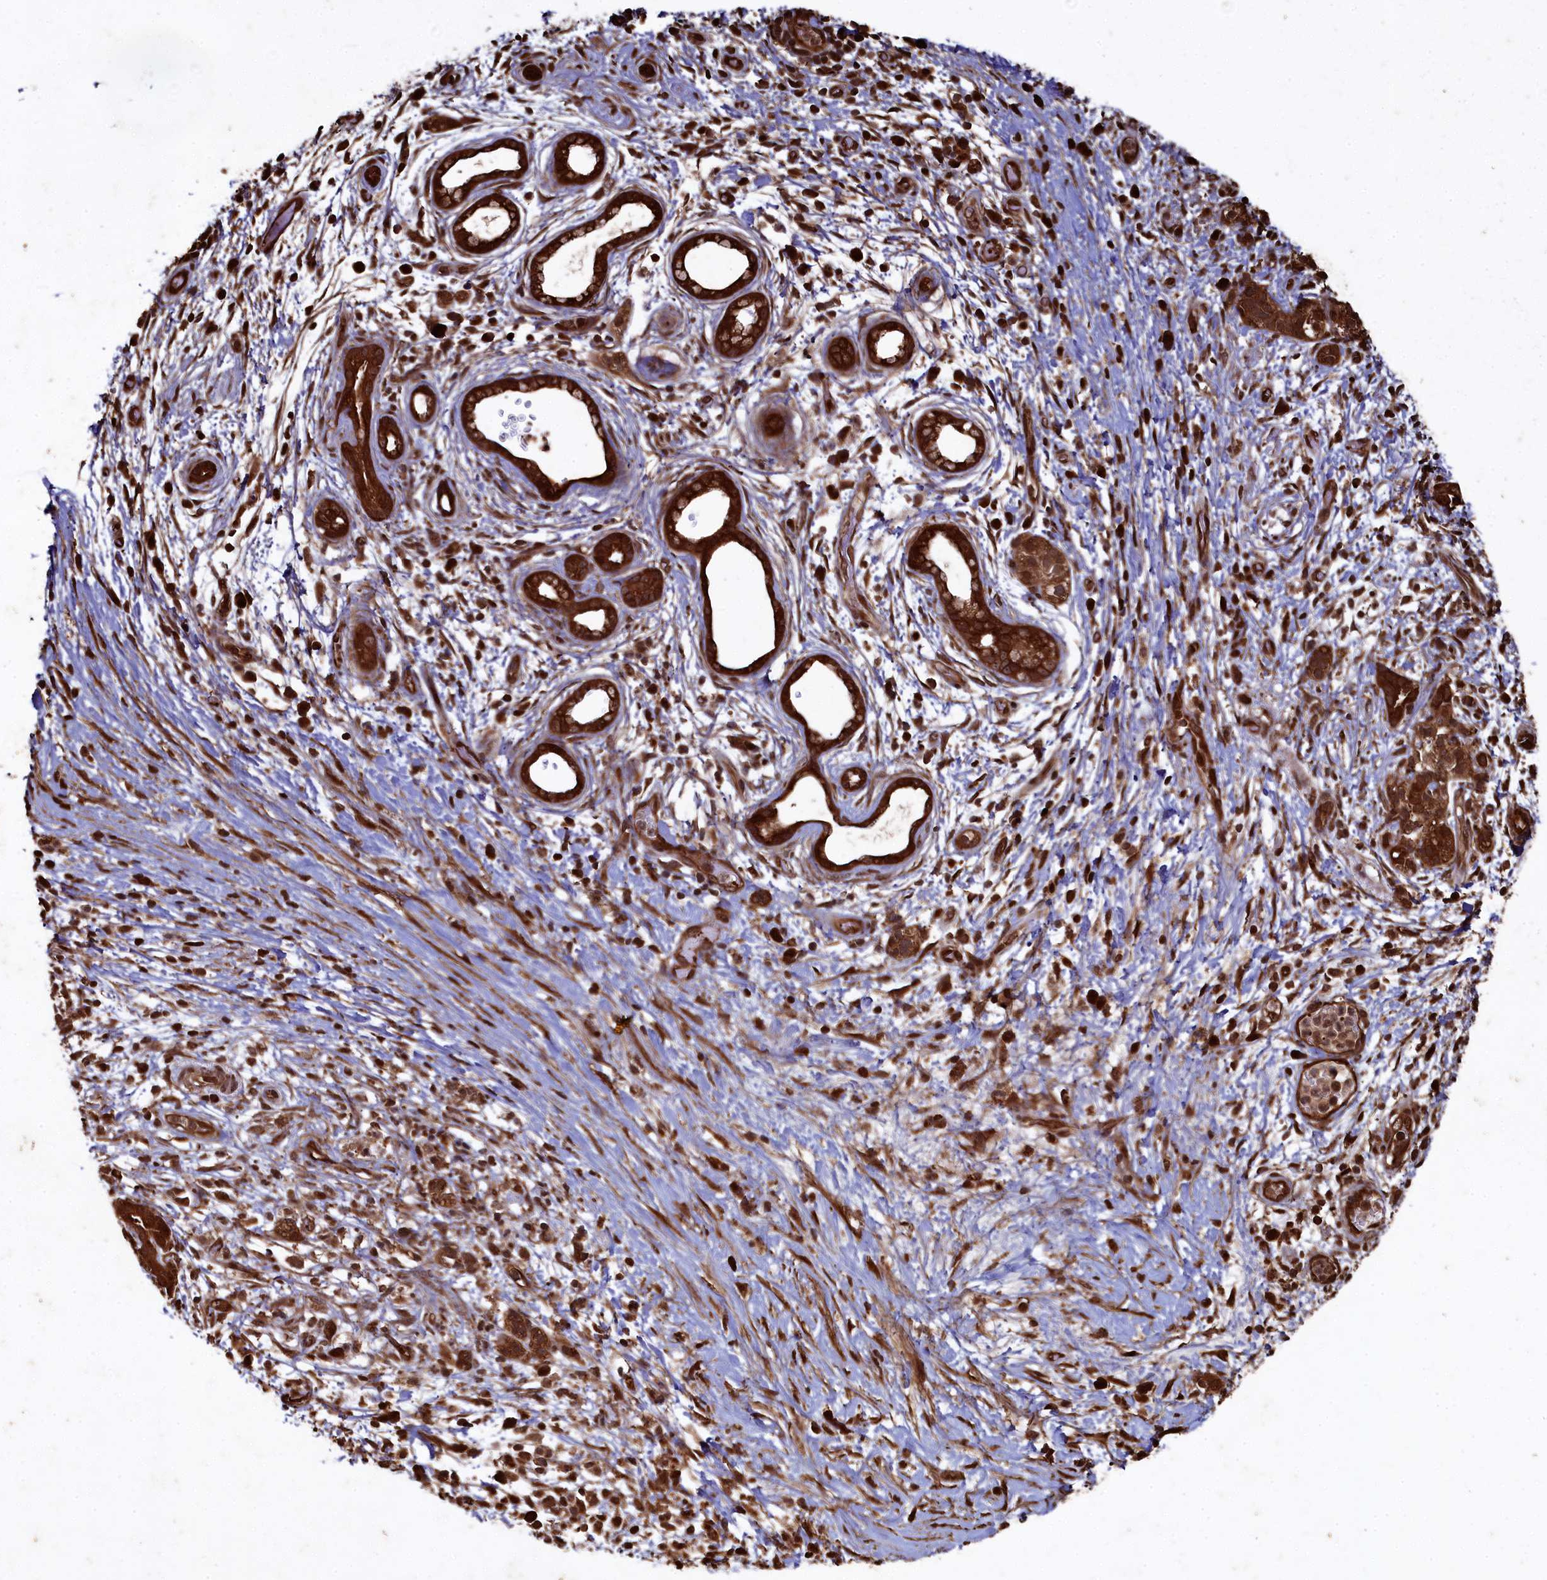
{"staining": {"intensity": "strong", "quantity": ">75%", "location": "cytoplasmic/membranous"}, "tissue": "pancreatic cancer", "cell_type": "Tumor cells", "image_type": "cancer", "snomed": [{"axis": "morphology", "description": "Adenocarcinoma, NOS"}, {"axis": "topography", "description": "Pancreas"}], "caption": "Strong cytoplasmic/membranous staining for a protein is appreciated in about >75% of tumor cells of adenocarcinoma (pancreatic) using immunohistochemistry (IHC).", "gene": "PIGN", "patient": {"sex": "female", "age": 73}}